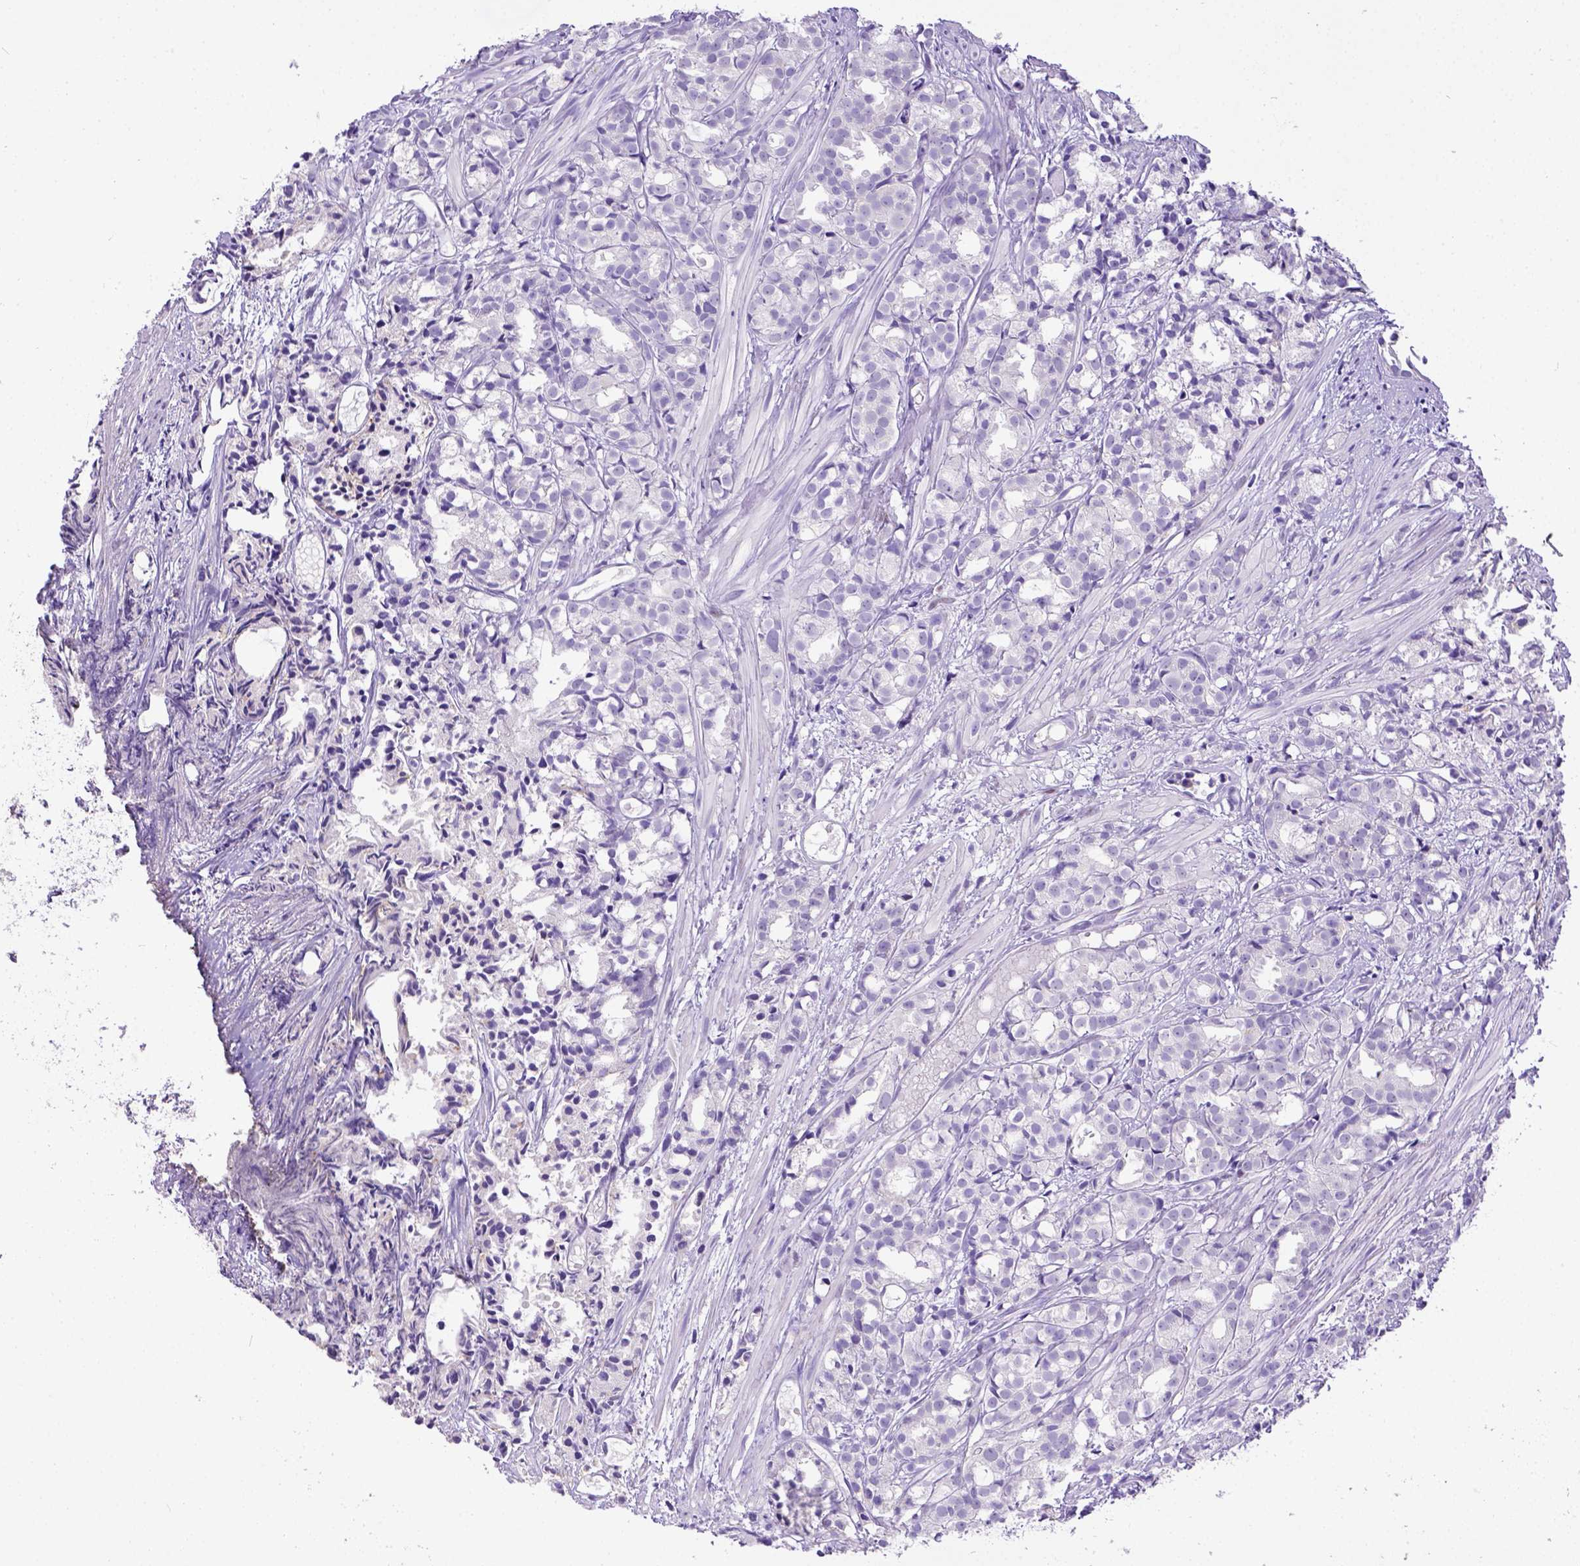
{"staining": {"intensity": "negative", "quantity": "none", "location": "none"}, "tissue": "prostate cancer", "cell_type": "Tumor cells", "image_type": "cancer", "snomed": [{"axis": "morphology", "description": "Adenocarcinoma, High grade"}, {"axis": "topography", "description": "Prostate"}], "caption": "Immunohistochemical staining of adenocarcinoma (high-grade) (prostate) shows no significant expression in tumor cells. (IHC, brightfield microscopy, high magnification).", "gene": "ESR1", "patient": {"sex": "male", "age": 79}}